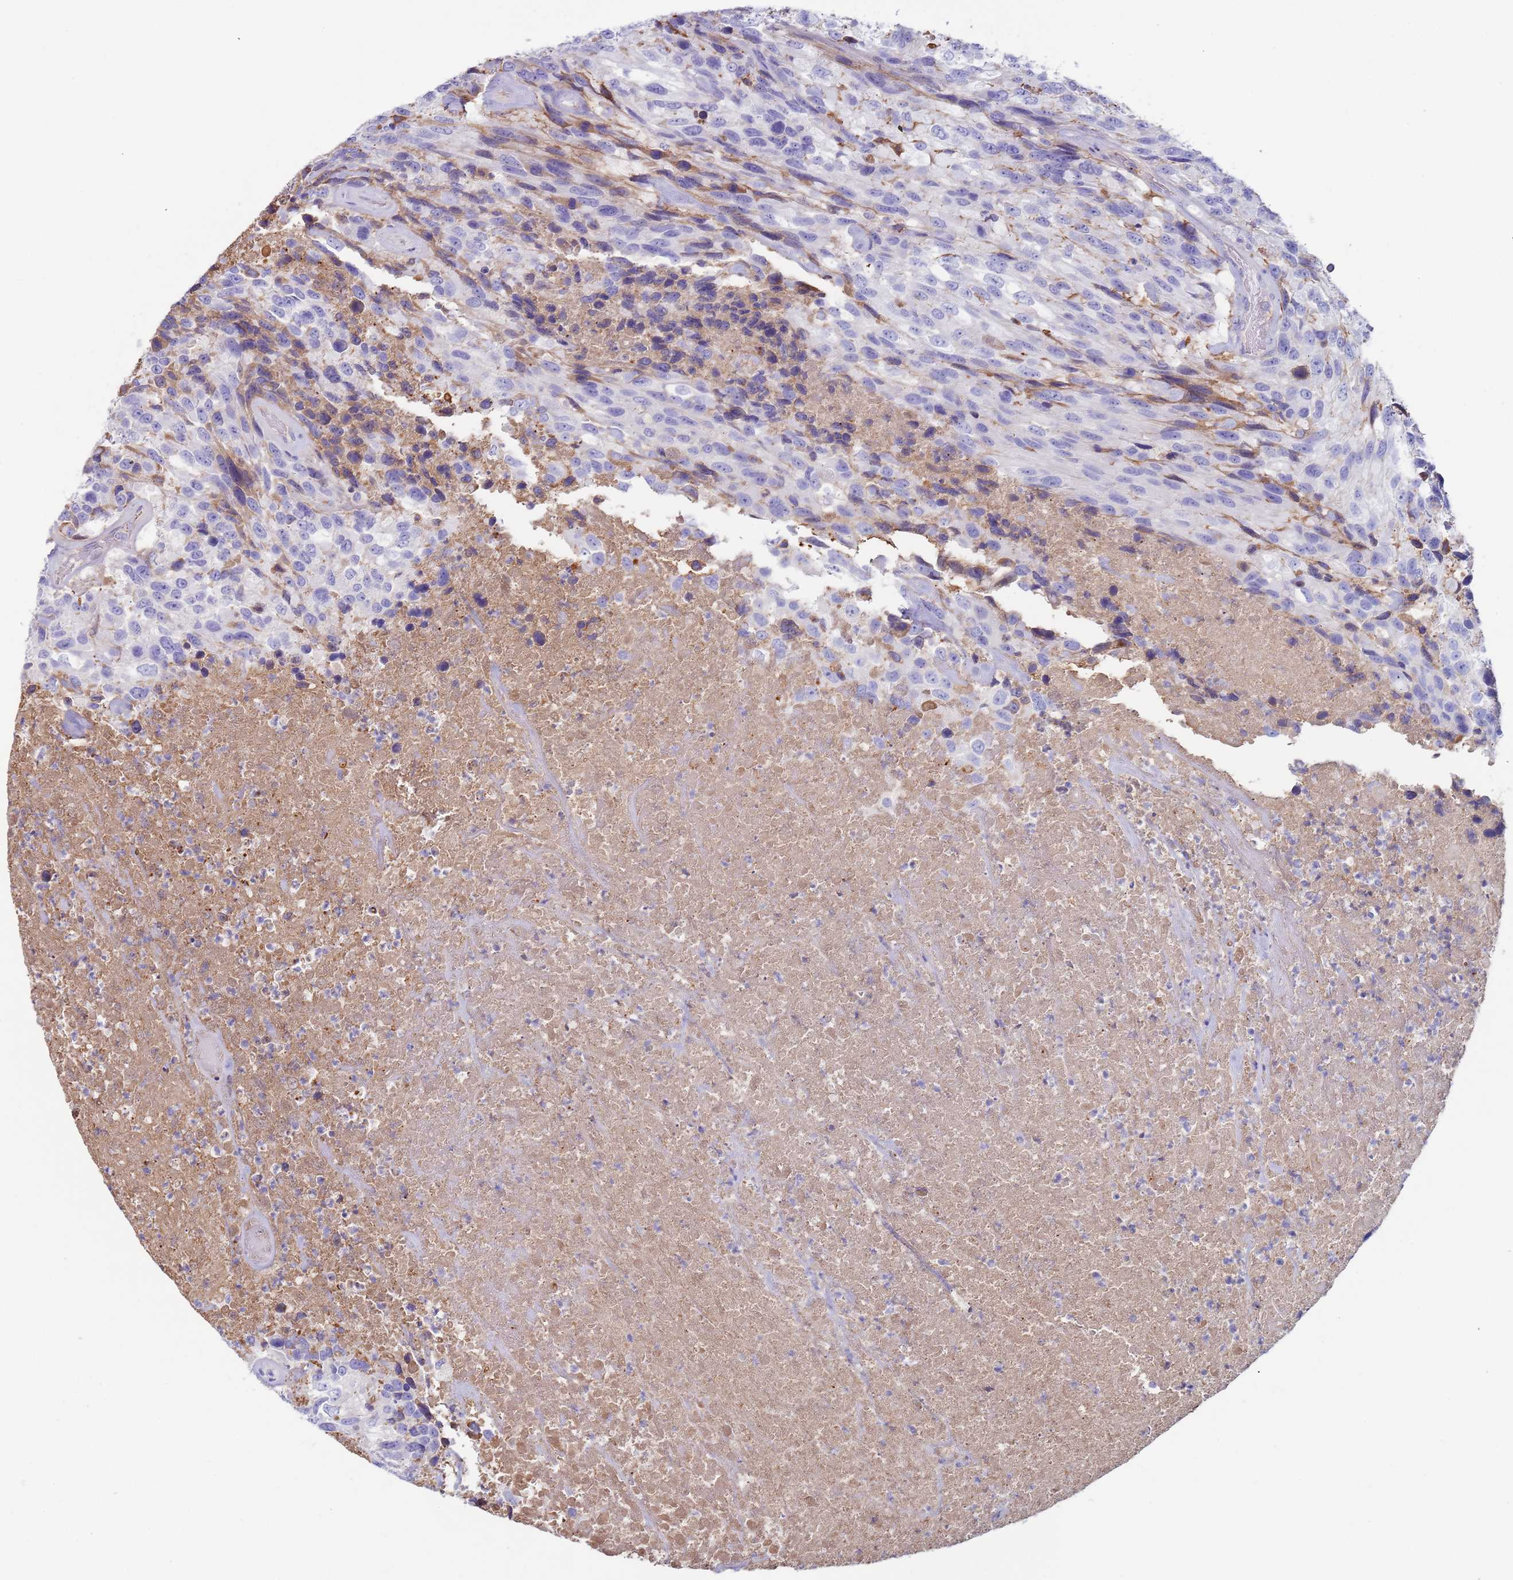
{"staining": {"intensity": "negative", "quantity": "none", "location": "none"}, "tissue": "urothelial cancer", "cell_type": "Tumor cells", "image_type": "cancer", "snomed": [{"axis": "morphology", "description": "Urothelial carcinoma, High grade"}, {"axis": "topography", "description": "Urinary bladder"}], "caption": "There is no significant positivity in tumor cells of high-grade urothelial carcinoma. (DAB (3,3'-diaminobenzidine) immunohistochemistry, high magnification).", "gene": "CYSLTR2", "patient": {"sex": "female", "age": 70}}